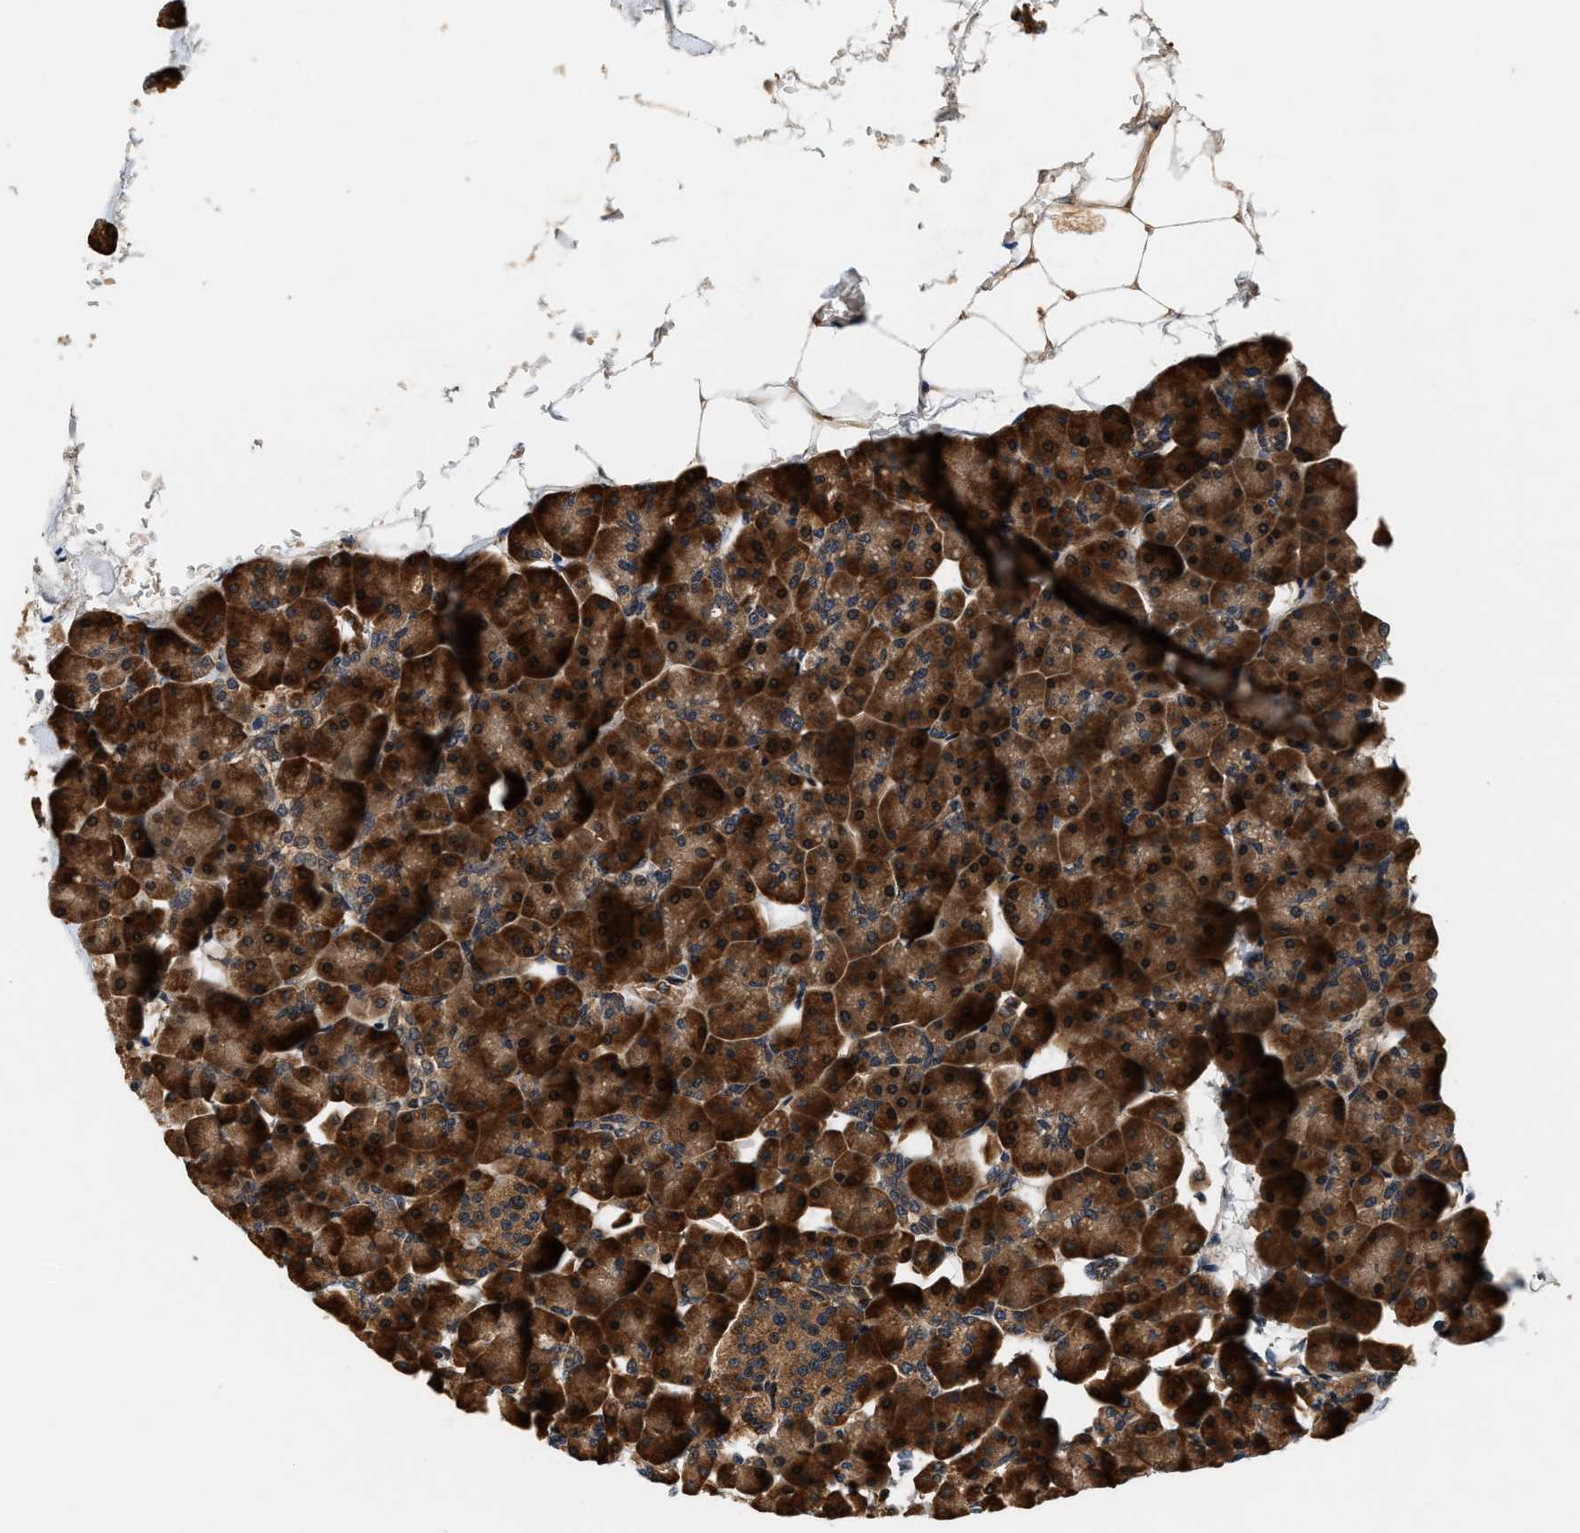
{"staining": {"intensity": "strong", "quantity": ">75%", "location": "cytoplasmic/membranous"}, "tissue": "pancreas", "cell_type": "Exocrine glandular cells", "image_type": "normal", "snomed": [{"axis": "morphology", "description": "Normal tissue, NOS"}, {"axis": "topography", "description": "Pancreas"}], "caption": "Protein analysis of unremarkable pancreas demonstrates strong cytoplasmic/membranous positivity in about >75% of exocrine glandular cells.", "gene": "SAMD9", "patient": {"sex": "male", "age": 35}}